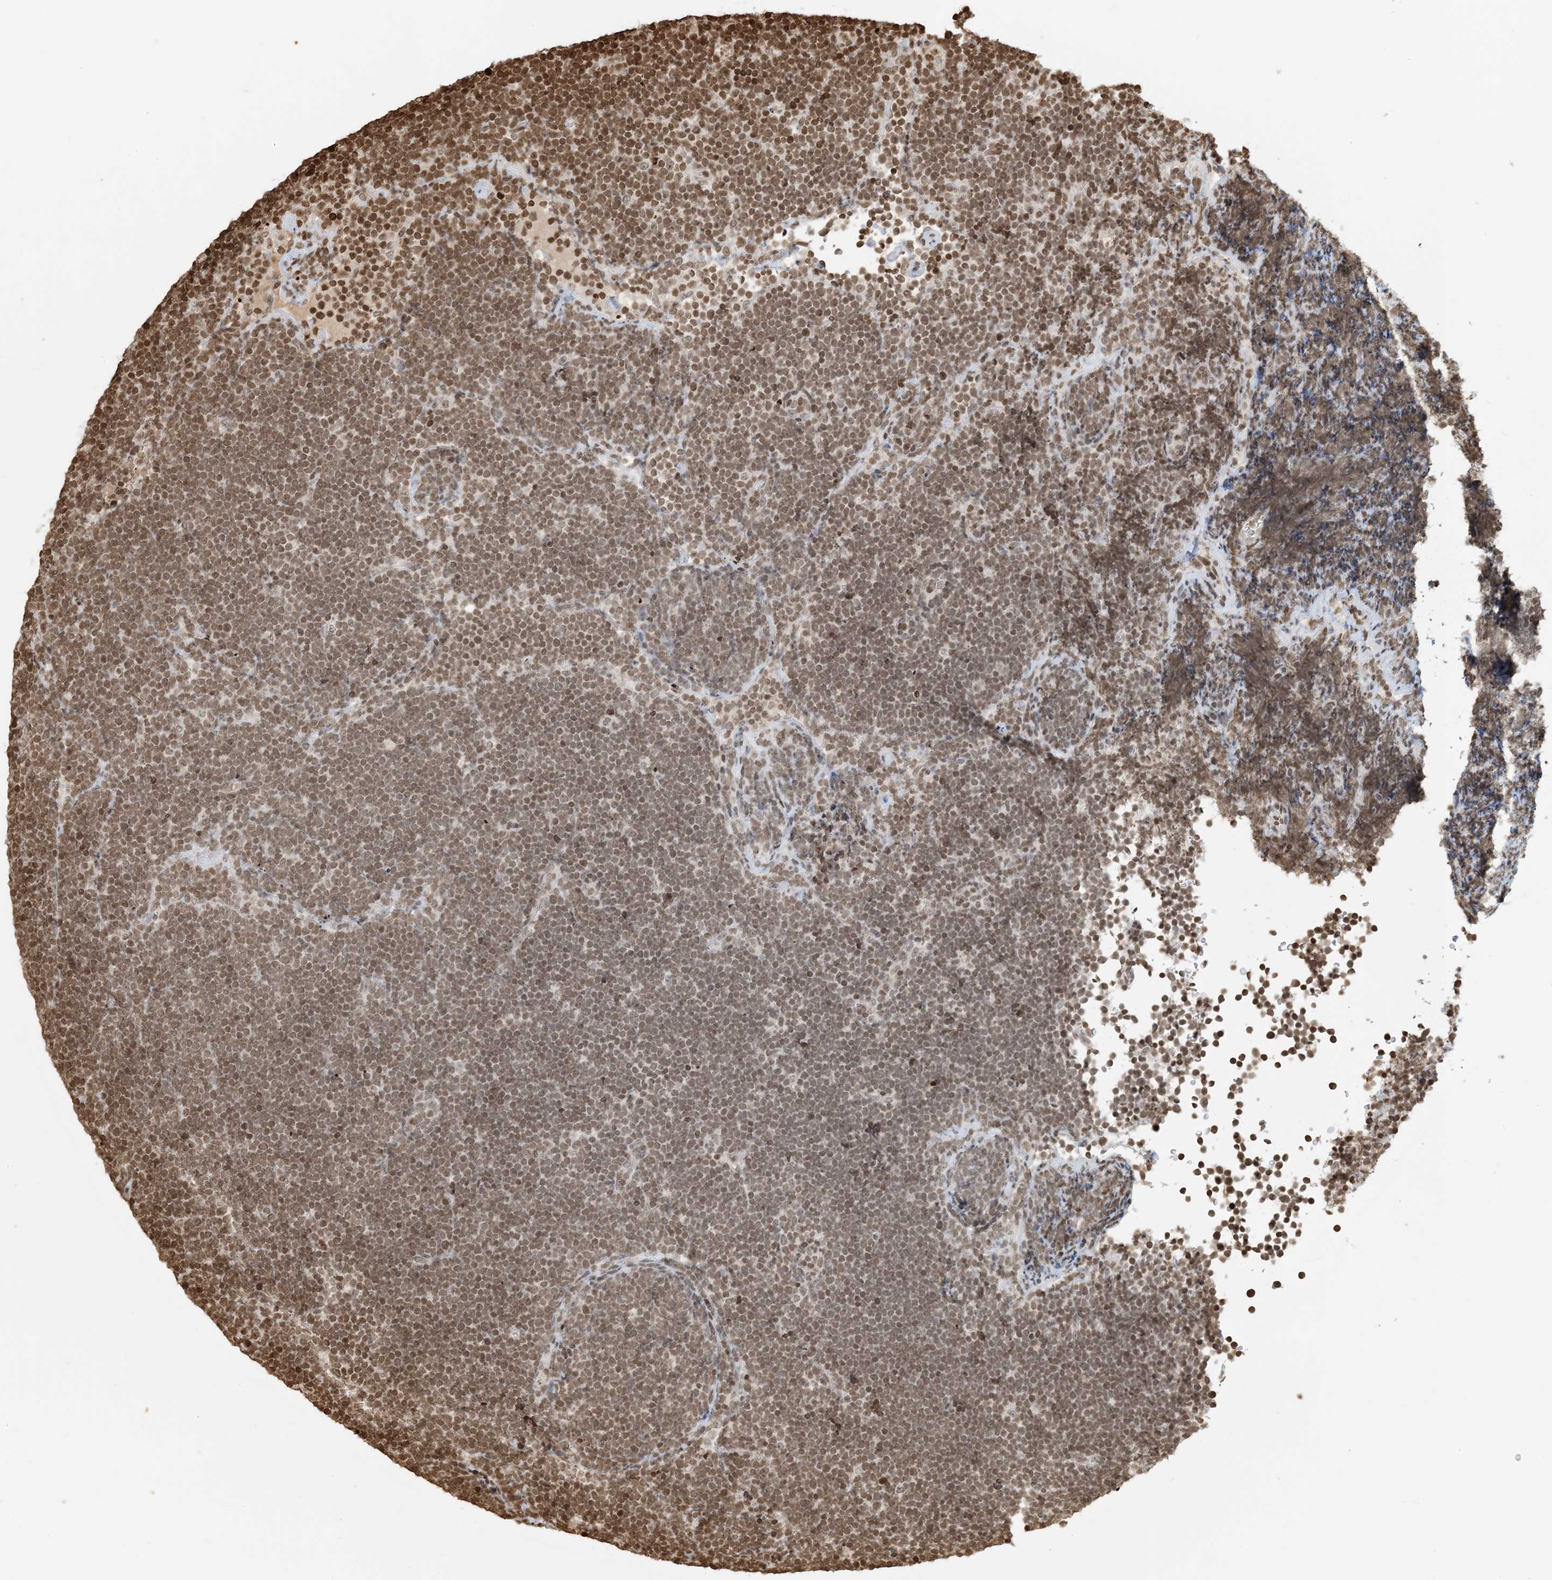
{"staining": {"intensity": "moderate", "quantity": ">75%", "location": "nuclear"}, "tissue": "lymphoma", "cell_type": "Tumor cells", "image_type": "cancer", "snomed": [{"axis": "morphology", "description": "Malignant lymphoma, non-Hodgkin's type, High grade"}, {"axis": "topography", "description": "Lymph node"}], "caption": "Lymphoma stained for a protein (brown) demonstrates moderate nuclear positive expression in approximately >75% of tumor cells.", "gene": "H3-3B", "patient": {"sex": "male", "age": 13}}